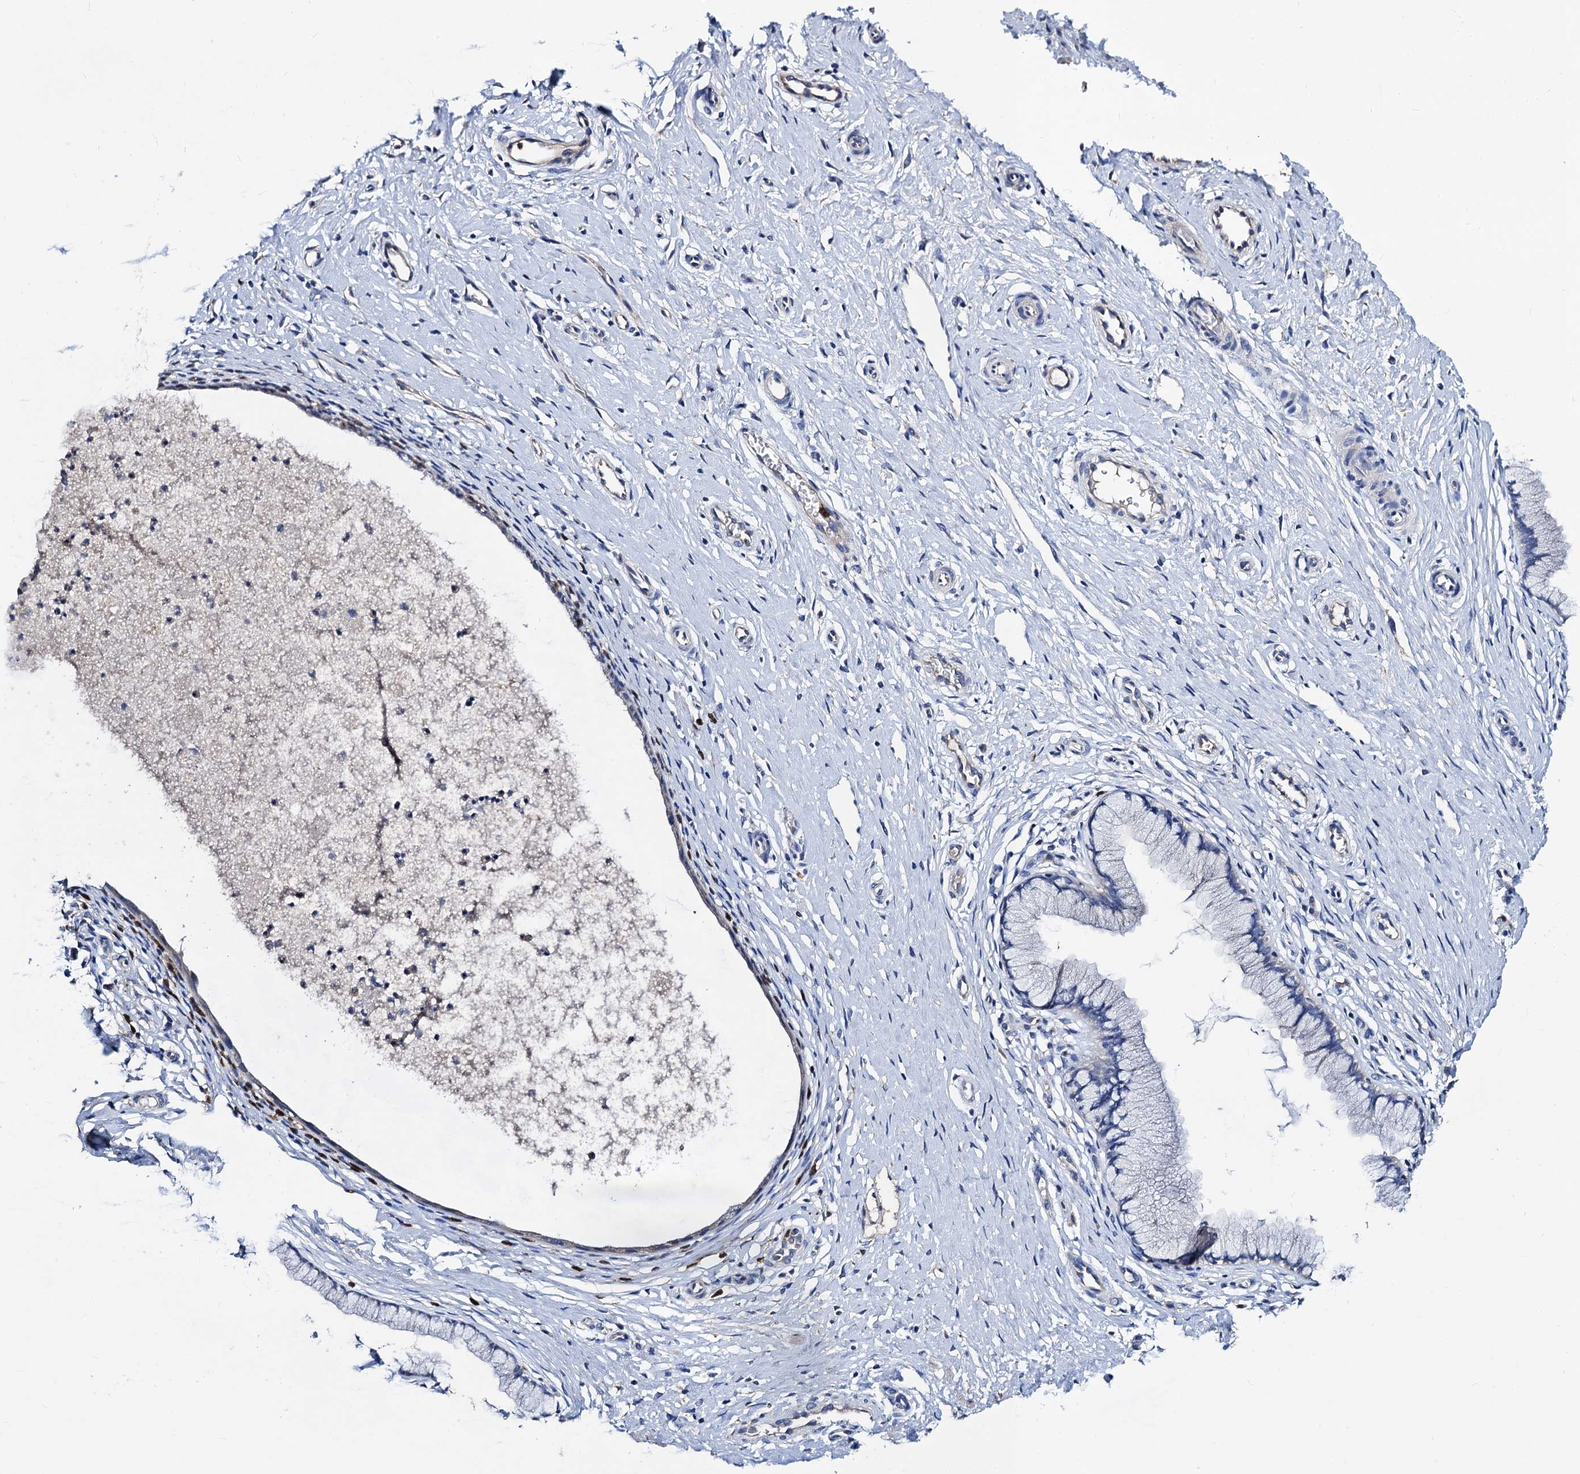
{"staining": {"intensity": "negative", "quantity": "none", "location": "none"}, "tissue": "cervix", "cell_type": "Glandular cells", "image_type": "normal", "snomed": [{"axis": "morphology", "description": "Normal tissue, NOS"}, {"axis": "topography", "description": "Cervix"}], "caption": "Immunohistochemistry (IHC) micrograph of unremarkable human cervix stained for a protein (brown), which demonstrates no staining in glandular cells.", "gene": "FREM3", "patient": {"sex": "female", "age": 36}}